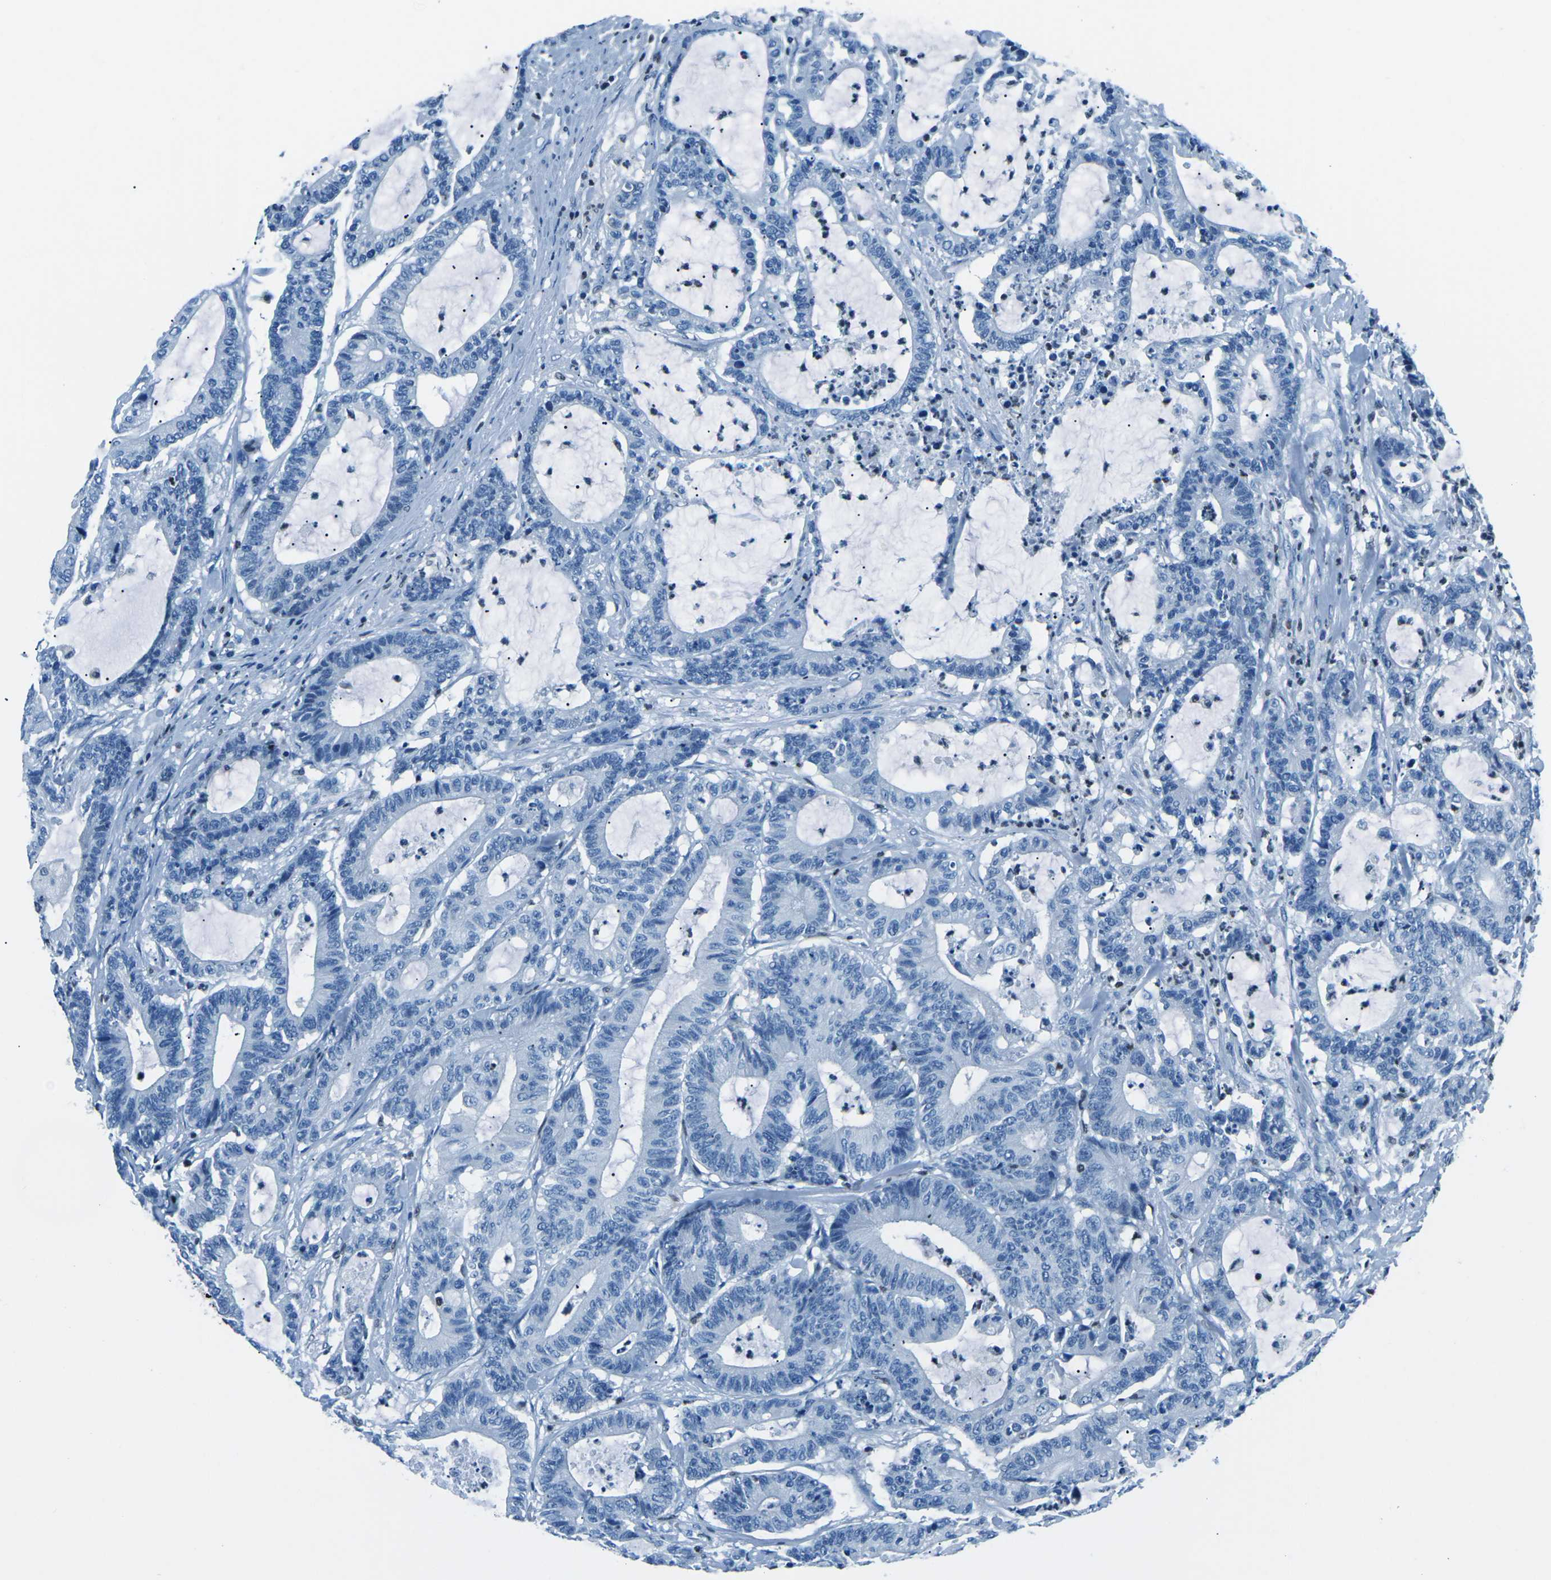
{"staining": {"intensity": "negative", "quantity": "none", "location": "none"}, "tissue": "colorectal cancer", "cell_type": "Tumor cells", "image_type": "cancer", "snomed": [{"axis": "morphology", "description": "Adenocarcinoma, NOS"}, {"axis": "topography", "description": "Colon"}], "caption": "A micrograph of colorectal cancer (adenocarcinoma) stained for a protein shows no brown staining in tumor cells.", "gene": "CELF2", "patient": {"sex": "female", "age": 84}}